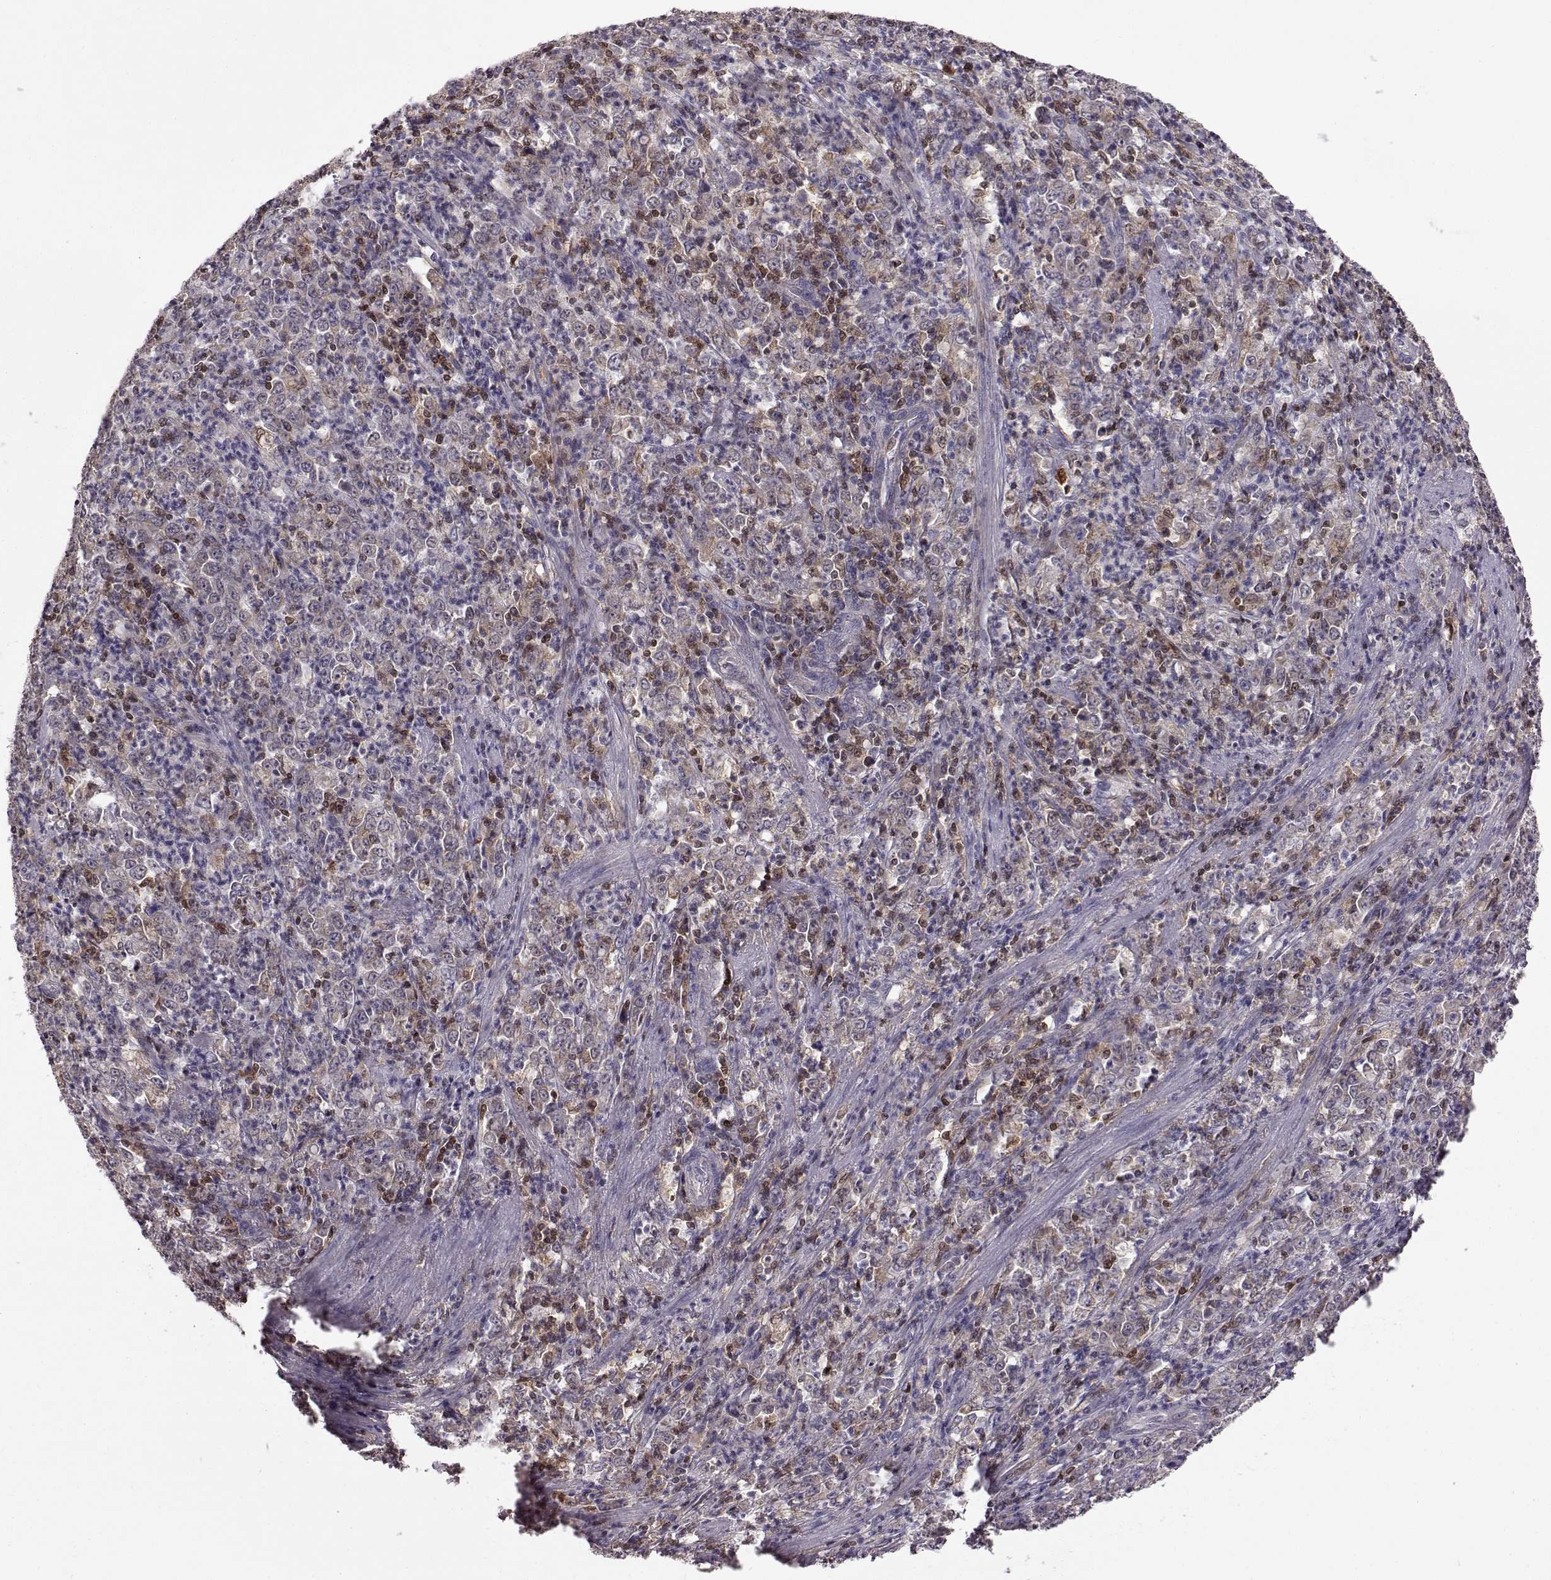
{"staining": {"intensity": "weak", "quantity": "25%-75%", "location": "cytoplasmic/membranous"}, "tissue": "stomach cancer", "cell_type": "Tumor cells", "image_type": "cancer", "snomed": [{"axis": "morphology", "description": "Adenocarcinoma, NOS"}, {"axis": "topography", "description": "Stomach, lower"}], "caption": "Weak cytoplasmic/membranous protein staining is identified in approximately 25%-75% of tumor cells in stomach adenocarcinoma.", "gene": "DOK2", "patient": {"sex": "female", "age": 71}}